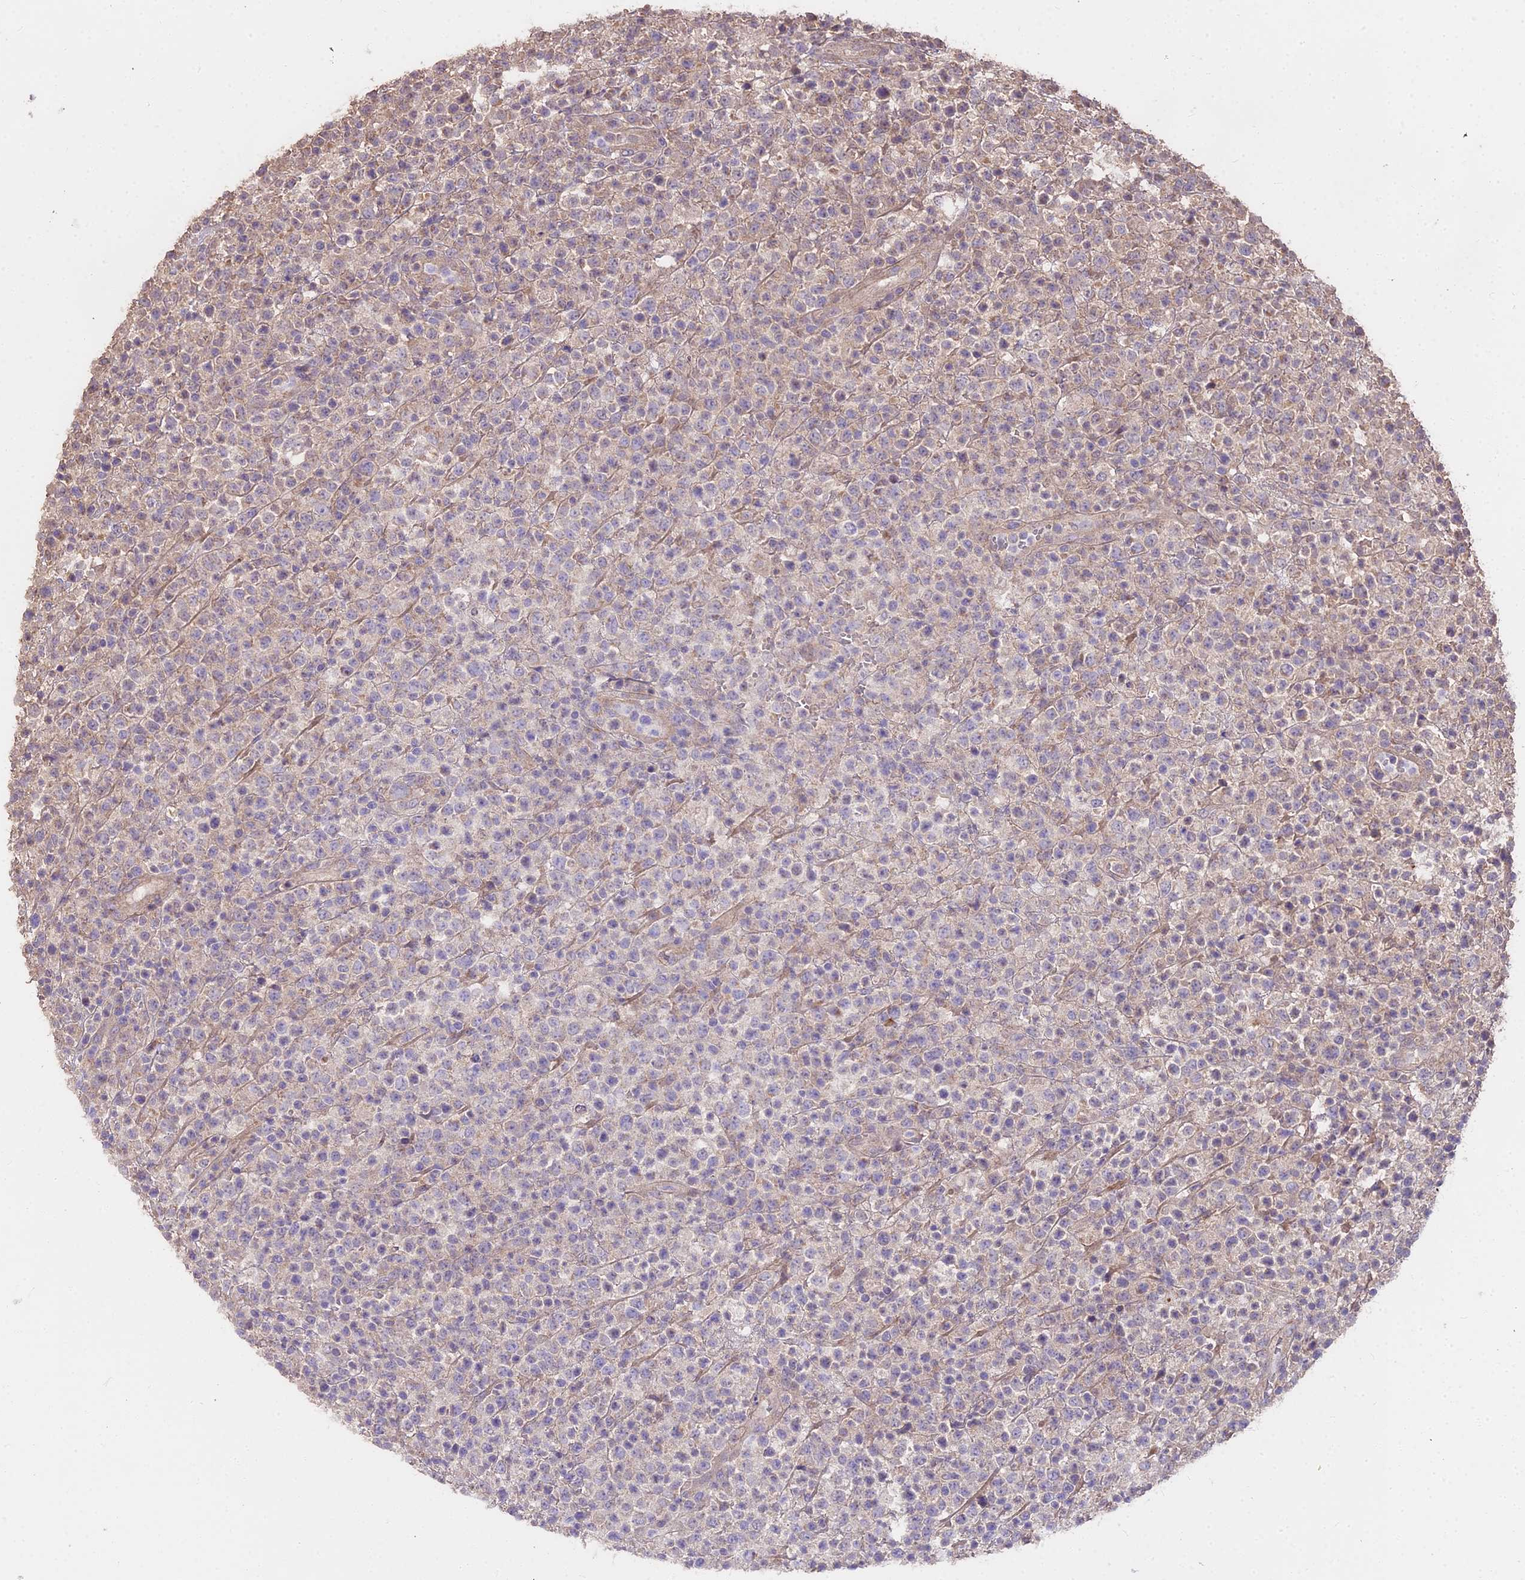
{"staining": {"intensity": "negative", "quantity": "none", "location": "none"}, "tissue": "lymphoma", "cell_type": "Tumor cells", "image_type": "cancer", "snomed": [{"axis": "morphology", "description": "Malignant lymphoma, non-Hodgkin's type, High grade"}, {"axis": "topography", "description": "Colon"}], "caption": "Lymphoma stained for a protein using immunohistochemistry exhibits no staining tumor cells.", "gene": "METTL13", "patient": {"sex": "female", "age": 53}}